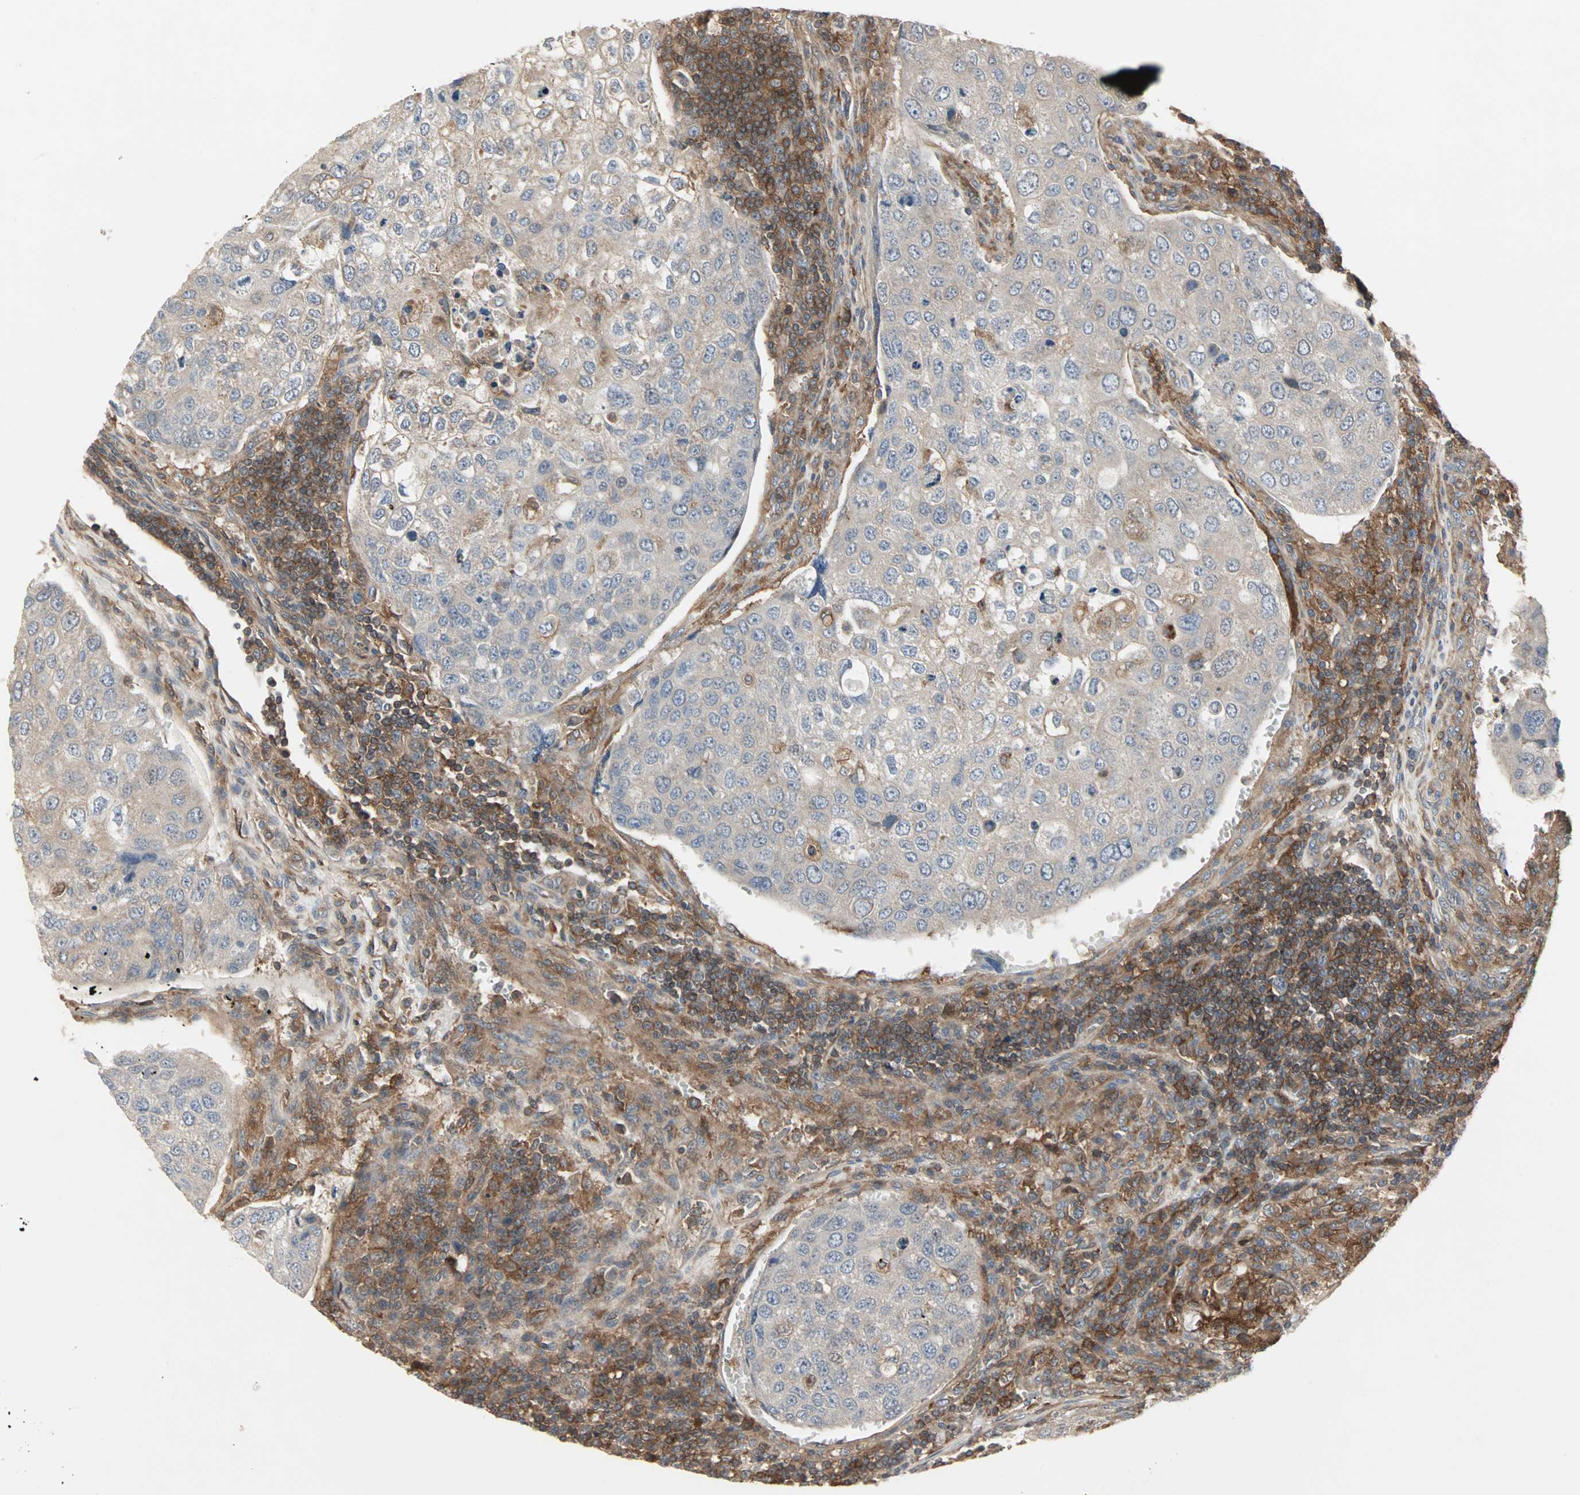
{"staining": {"intensity": "weak", "quantity": ">75%", "location": "cytoplasmic/membranous"}, "tissue": "urothelial cancer", "cell_type": "Tumor cells", "image_type": "cancer", "snomed": [{"axis": "morphology", "description": "Urothelial carcinoma, High grade"}, {"axis": "topography", "description": "Lymph node"}, {"axis": "topography", "description": "Urinary bladder"}], "caption": "Tumor cells exhibit low levels of weak cytoplasmic/membranous expression in about >75% of cells in human high-grade urothelial carcinoma.", "gene": "GNAI2", "patient": {"sex": "male", "age": 51}}